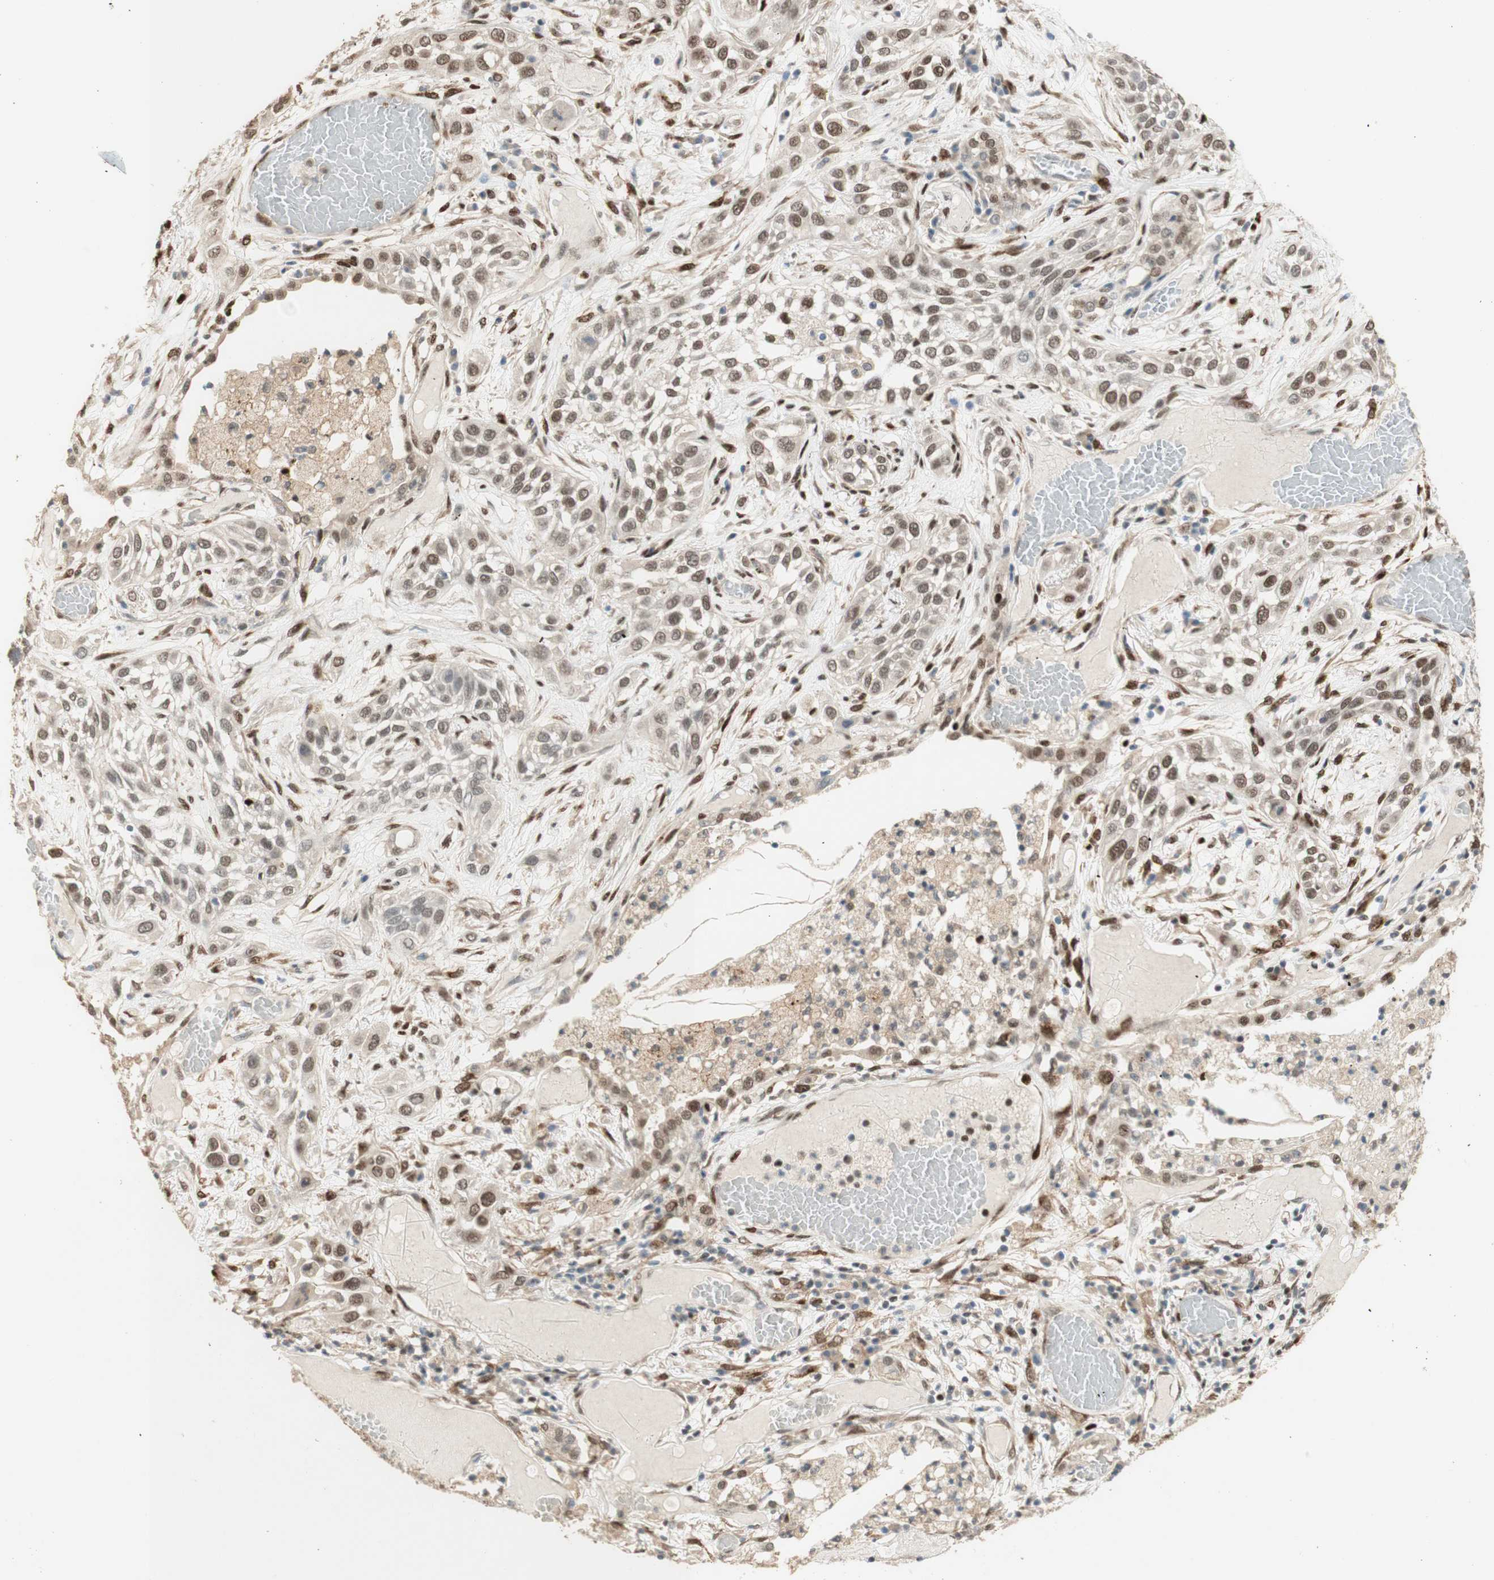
{"staining": {"intensity": "moderate", "quantity": ">75%", "location": "nuclear"}, "tissue": "lung cancer", "cell_type": "Tumor cells", "image_type": "cancer", "snomed": [{"axis": "morphology", "description": "Squamous cell carcinoma, NOS"}, {"axis": "topography", "description": "Lung"}], "caption": "This histopathology image displays immunohistochemistry (IHC) staining of lung cancer, with medium moderate nuclear staining in approximately >75% of tumor cells.", "gene": "FOXP1", "patient": {"sex": "male", "age": 71}}